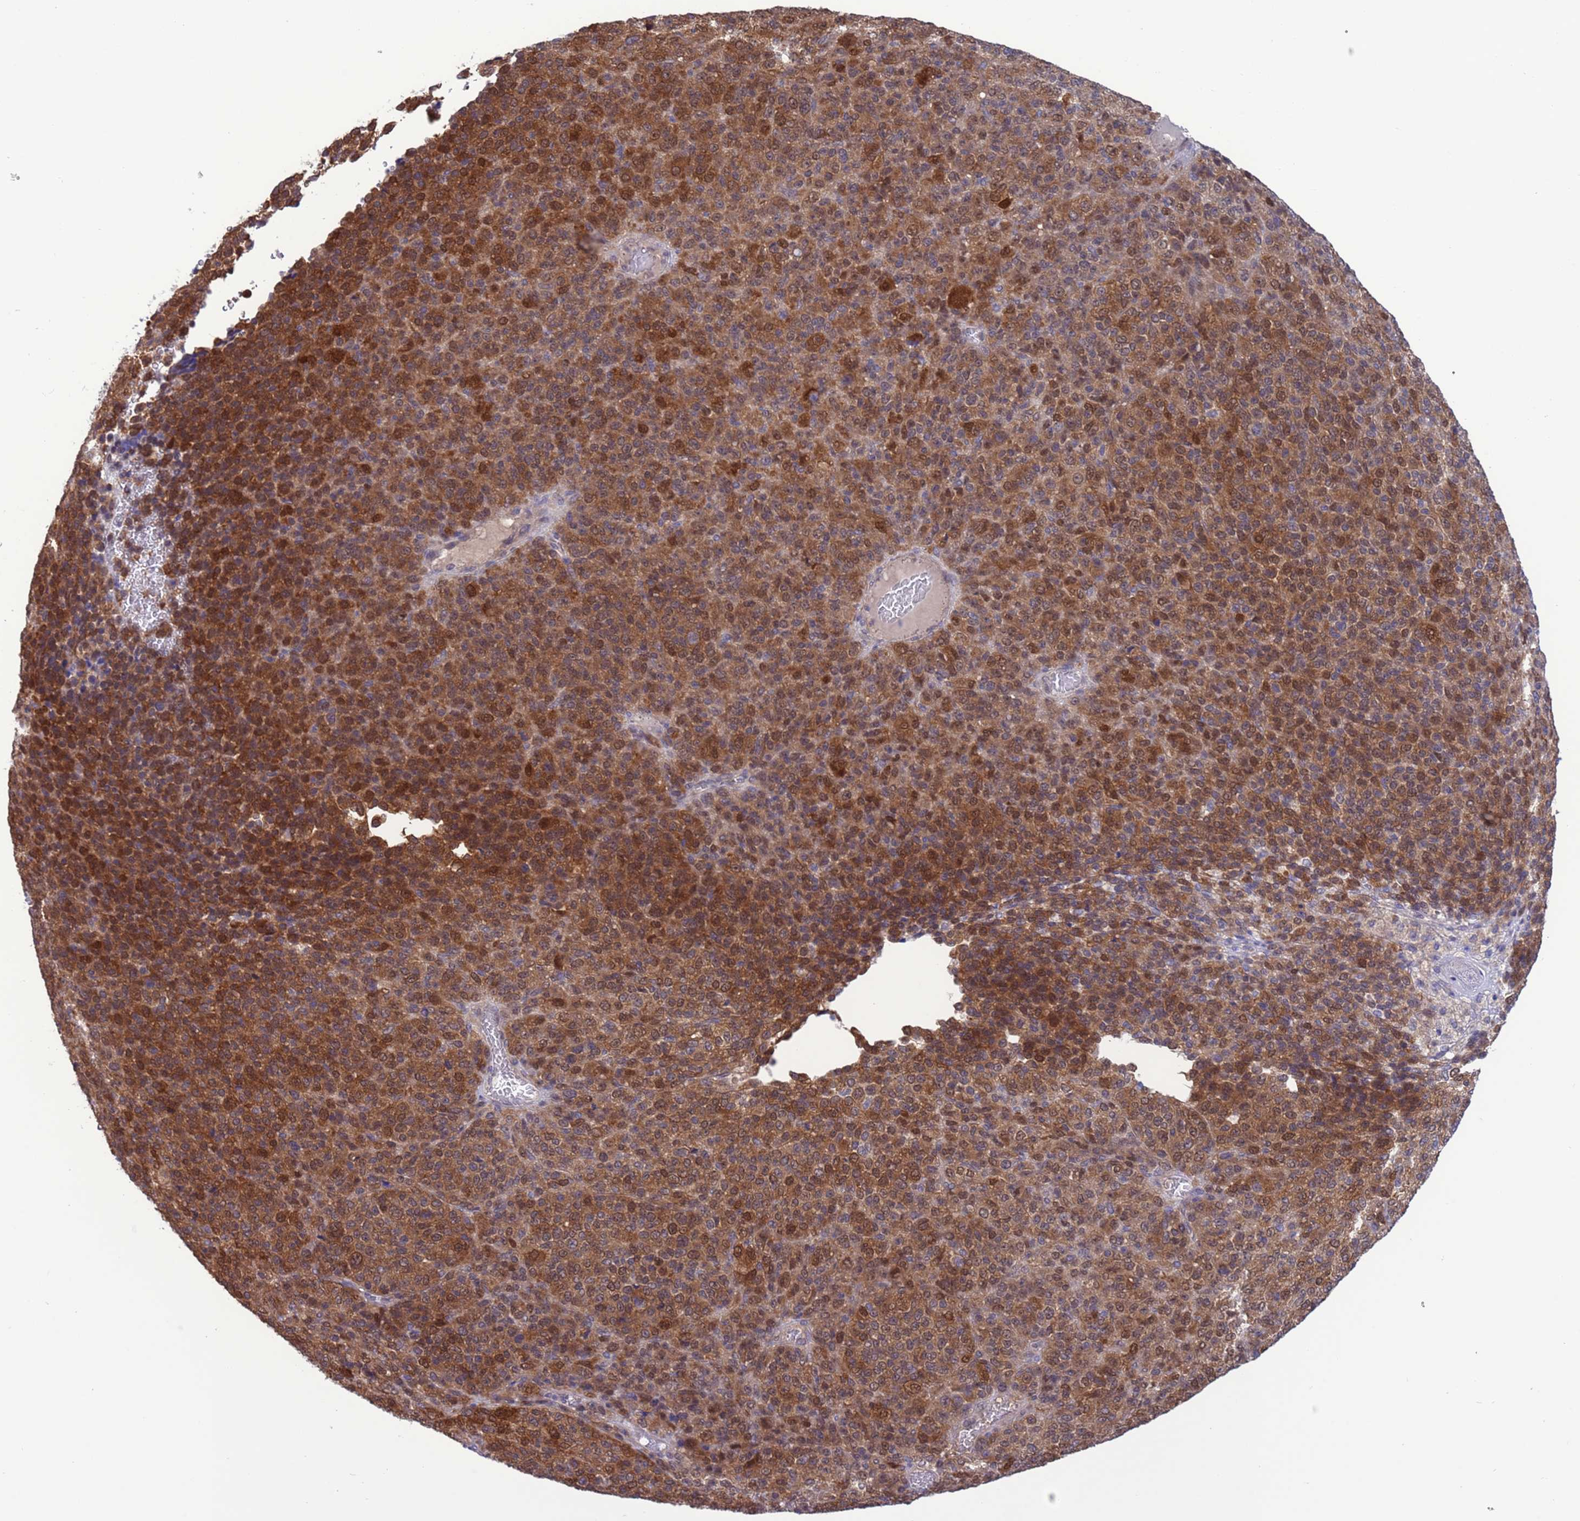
{"staining": {"intensity": "strong", "quantity": ">75%", "location": "cytoplasmic/membranous,nuclear"}, "tissue": "melanoma", "cell_type": "Tumor cells", "image_type": "cancer", "snomed": [{"axis": "morphology", "description": "Malignant melanoma, Metastatic site"}, {"axis": "topography", "description": "Brain"}], "caption": "Malignant melanoma (metastatic site) stained for a protein (brown) exhibits strong cytoplasmic/membranous and nuclear positive expression in approximately >75% of tumor cells.", "gene": "ZNF461", "patient": {"sex": "female", "age": 56}}